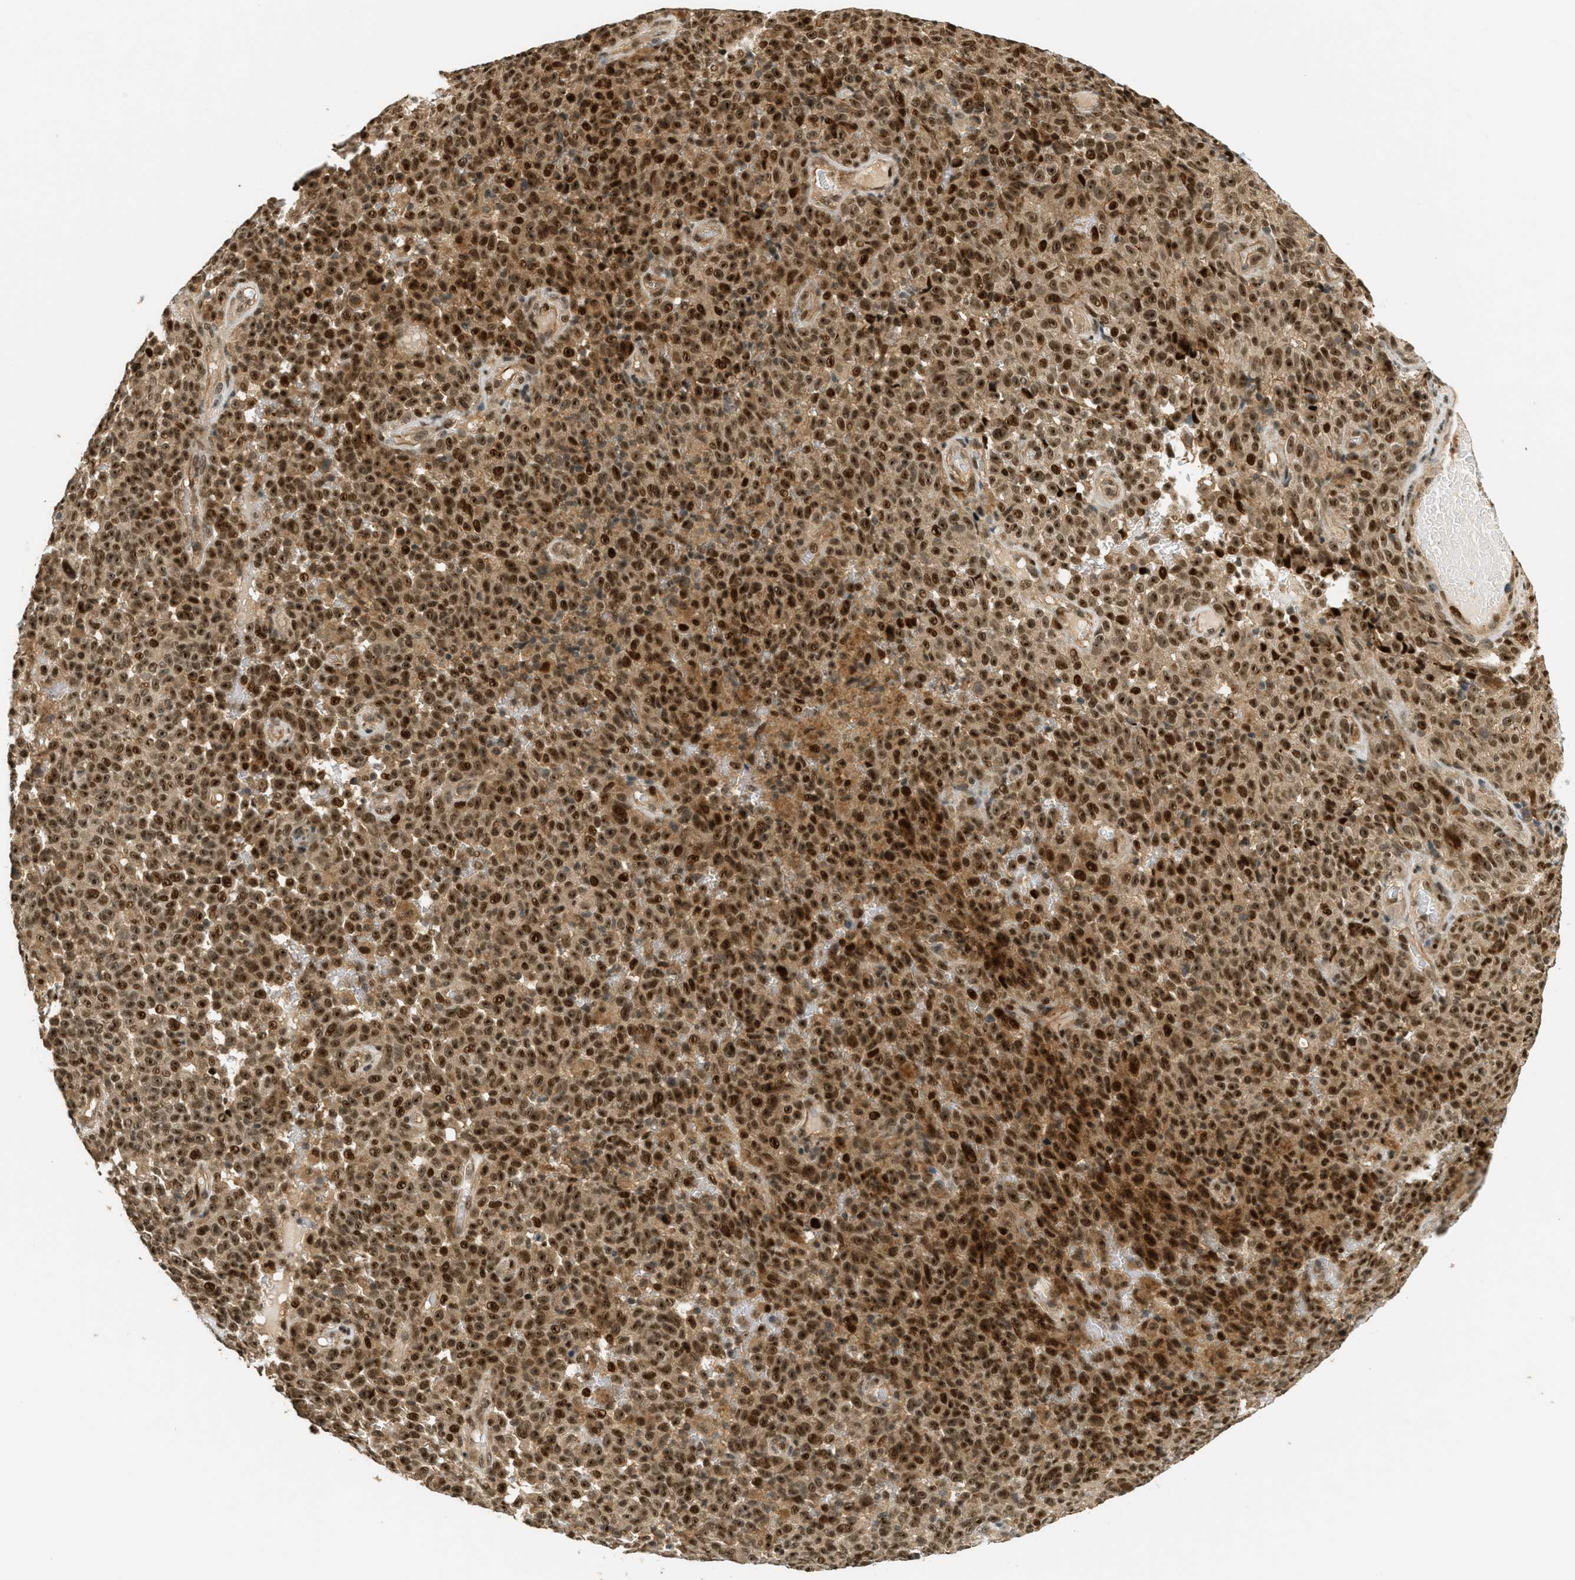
{"staining": {"intensity": "strong", "quantity": ">75%", "location": "cytoplasmic/membranous,nuclear"}, "tissue": "melanoma", "cell_type": "Tumor cells", "image_type": "cancer", "snomed": [{"axis": "morphology", "description": "Malignant melanoma, NOS"}, {"axis": "topography", "description": "Skin"}], "caption": "About >75% of tumor cells in human melanoma exhibit strong cytoplasmic/membranous and nuclear protein positivity as visualized by brown immunohistochemical staining.", "gene": "FOXM1", "patient": {"sex": "female", "age": 82}}